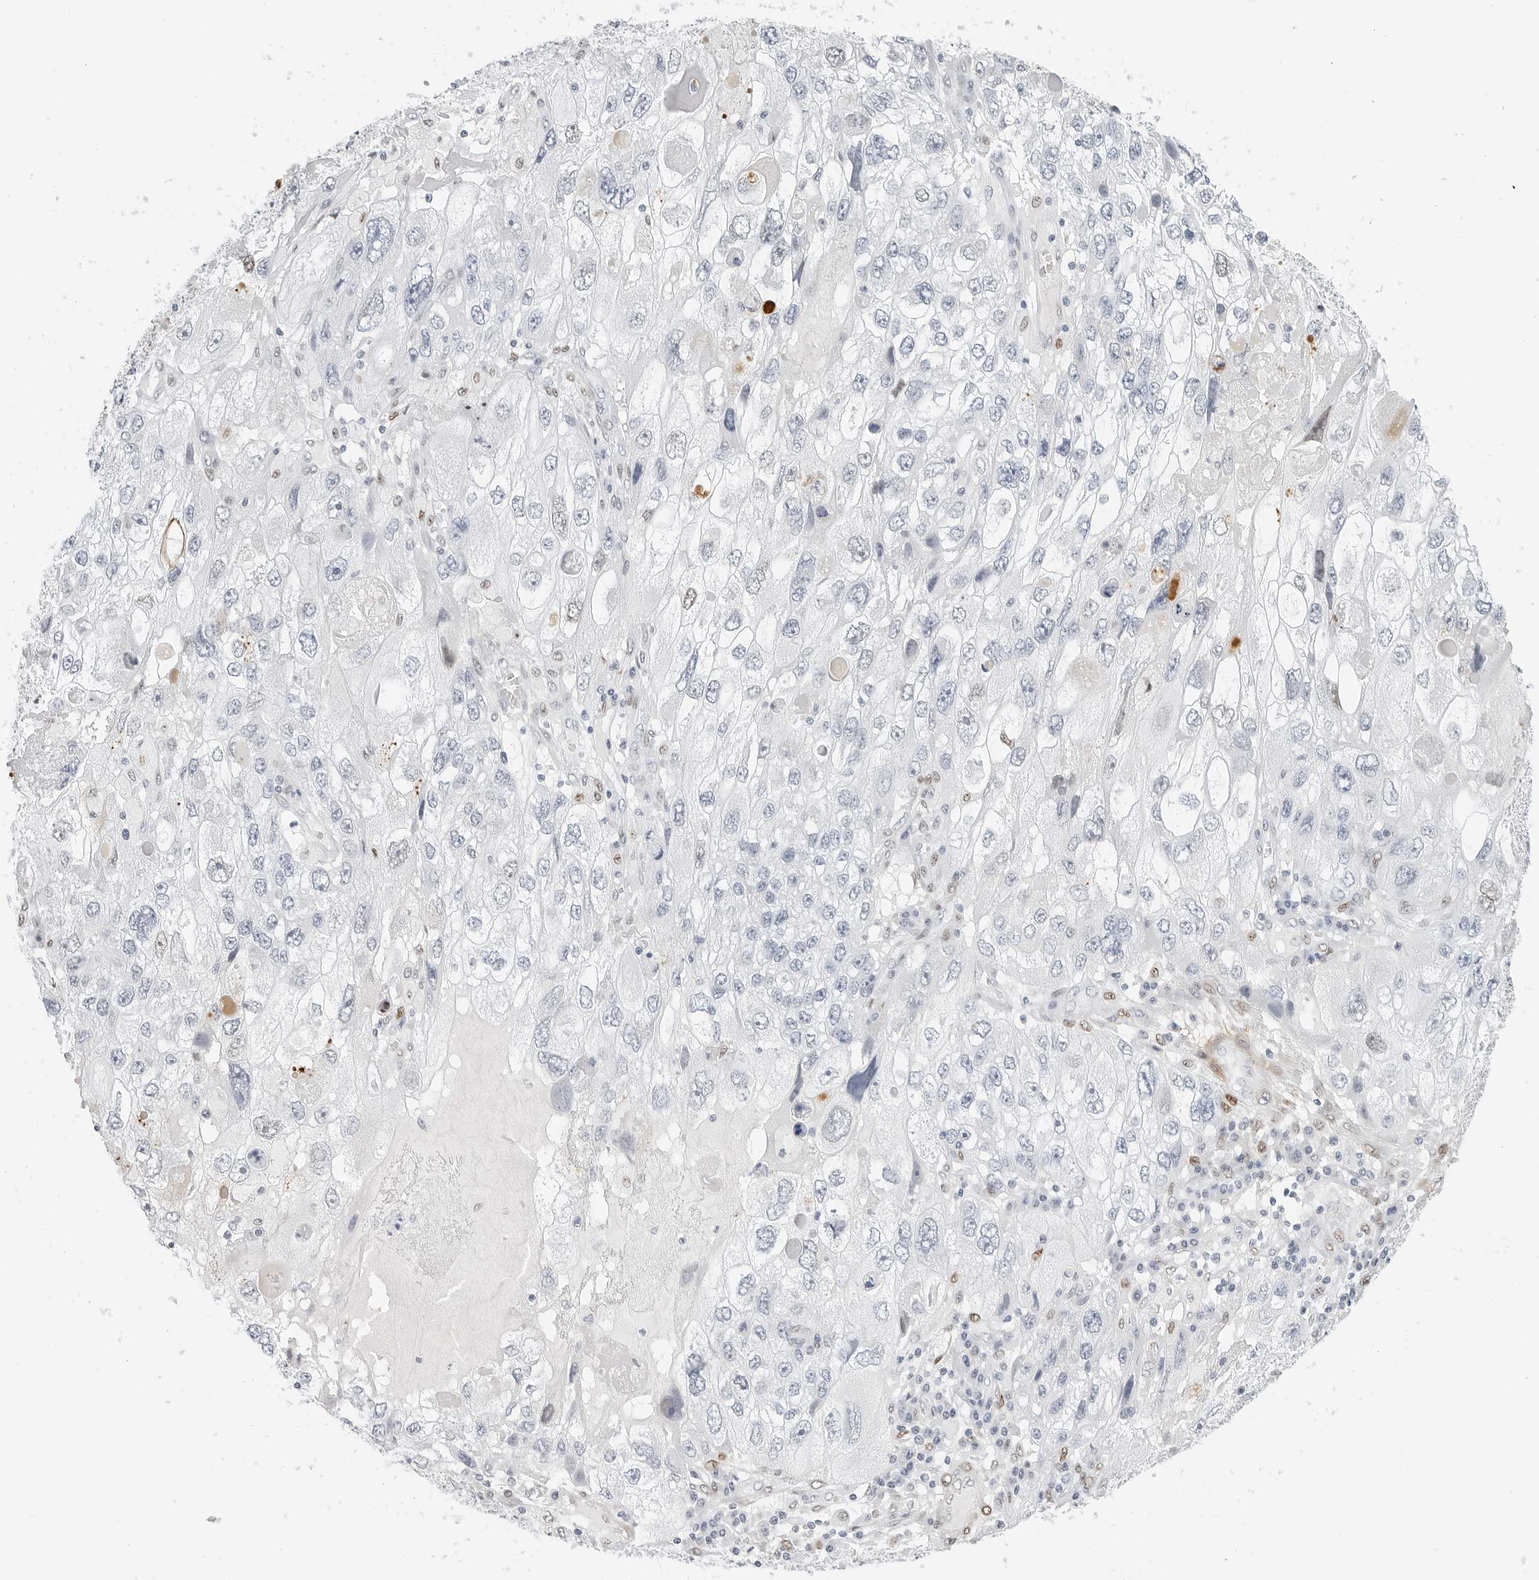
{"staining": {"intensity": "negative", "quantity": "none", "location": "none"}, "tissue": "endometrial cancer", "cell_type": "Tumor cells", "image_type": "cancer", "snomed": [{"axis": "morphology", "description": "Adenocarcinoma, NOS"}, {"axis": "topography", "description": "Endometrium"}], "caption": "Tumor cells show no significant protein positivity in endometrial cancer. (Brightfield microscopy of DAB (3,3'-diaminobenzidine) IHC at high magnification).", "gene": "SPIDR", "patient": {"sex": "female", "age": 49}}